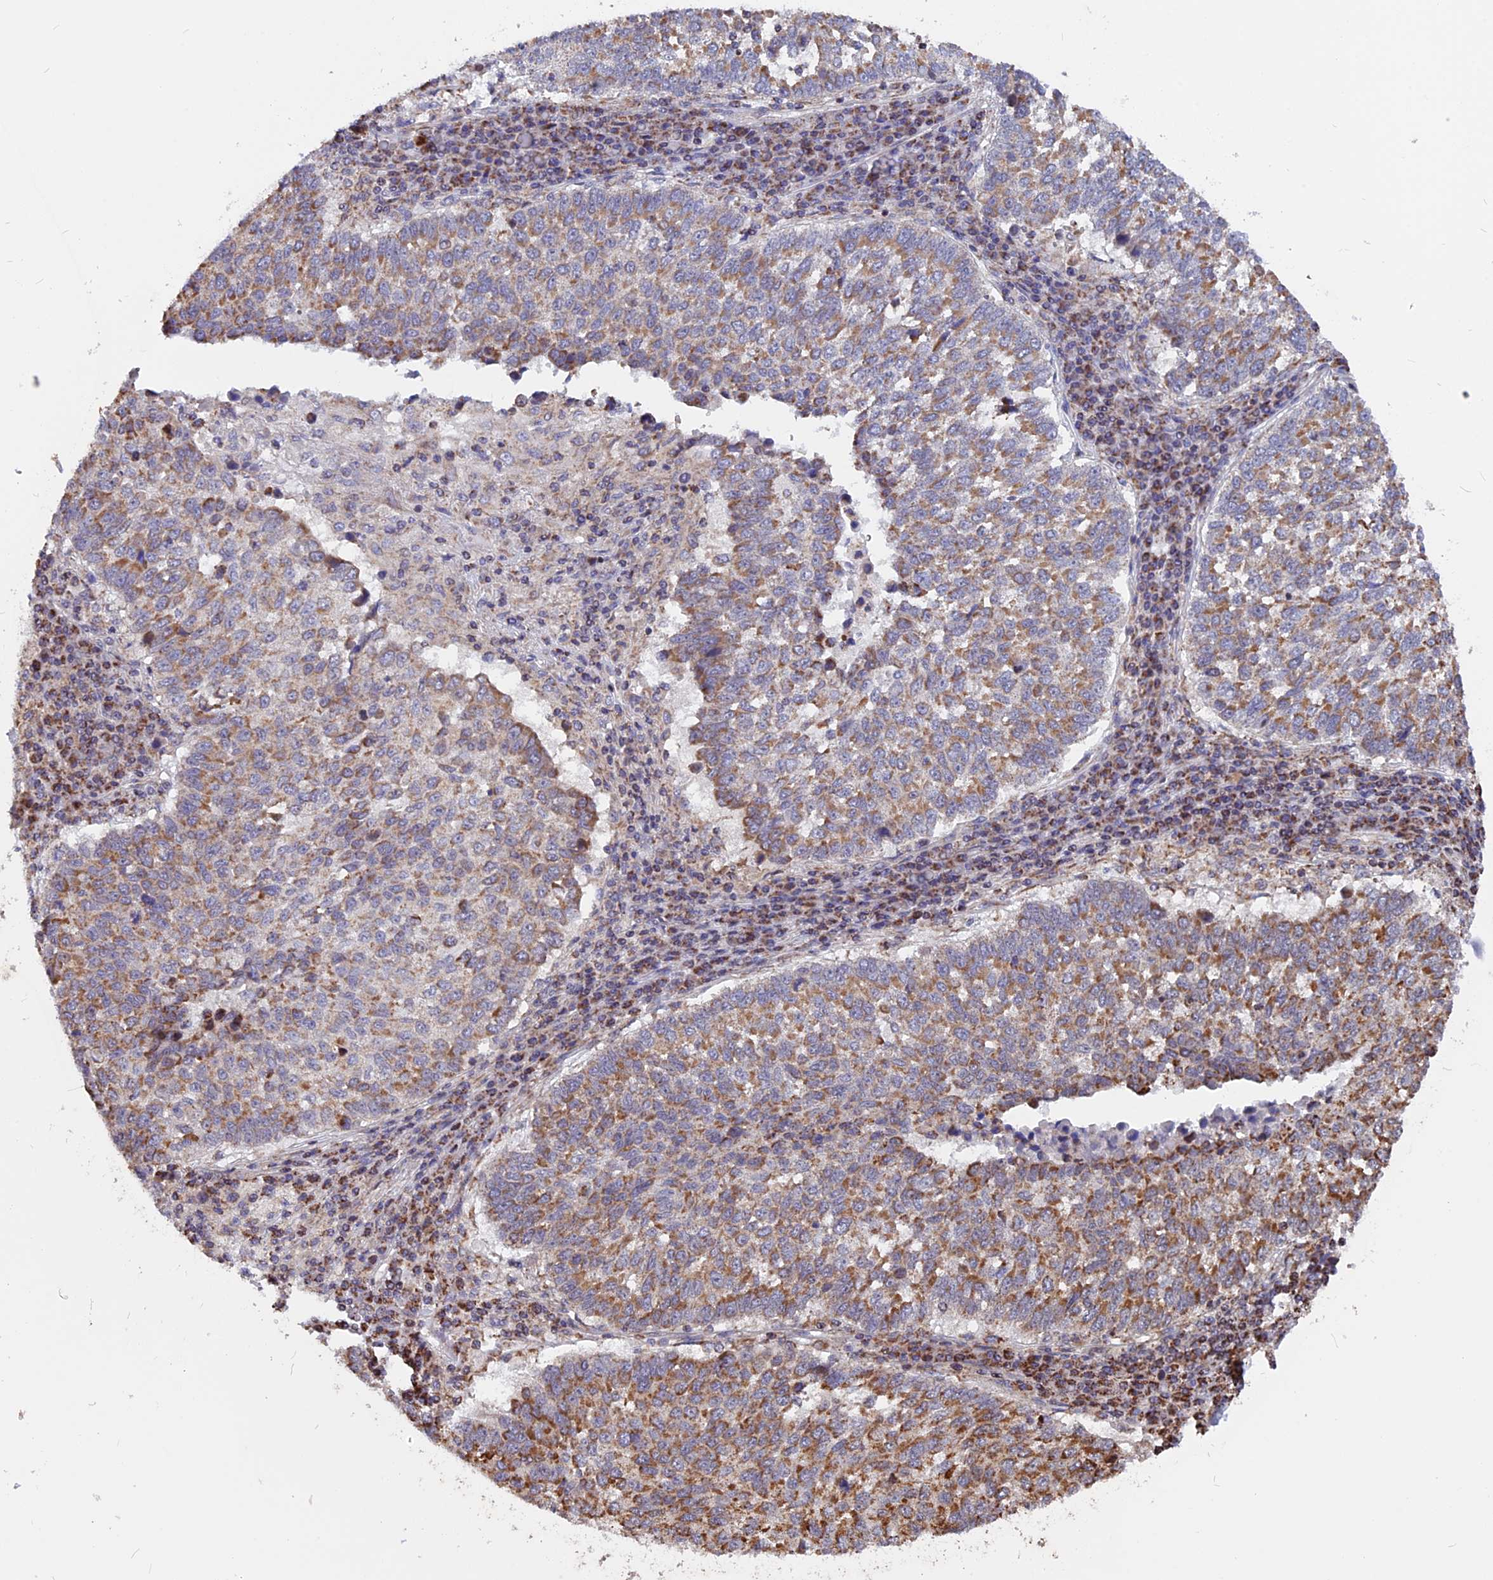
{"staining": {"intensity": "moderate", "quantity": ">75%", "location": "cytoplasmic/membranous"}, "tissue": "lung cancer", "cell_type": "Tumor cells", "image_type": "cancer", "snomed": [{"axis": "morphology", "description": "Squamous cell carcinoma, NOS"}, {"axis": "topography", "description": "Lung"}], "caption": "High-magnification brightfield microscopy of lung cancer (squamous cell carcinoma) stained with DAB (brown) and counterstained with hematoxylin (blue). tumor cells exhibit moderate cytoplasmic/membranous staining is identified in approximately>75% of cells.", "gene": "FAM174C", "patient": {"sex": "male", "age": 73}}